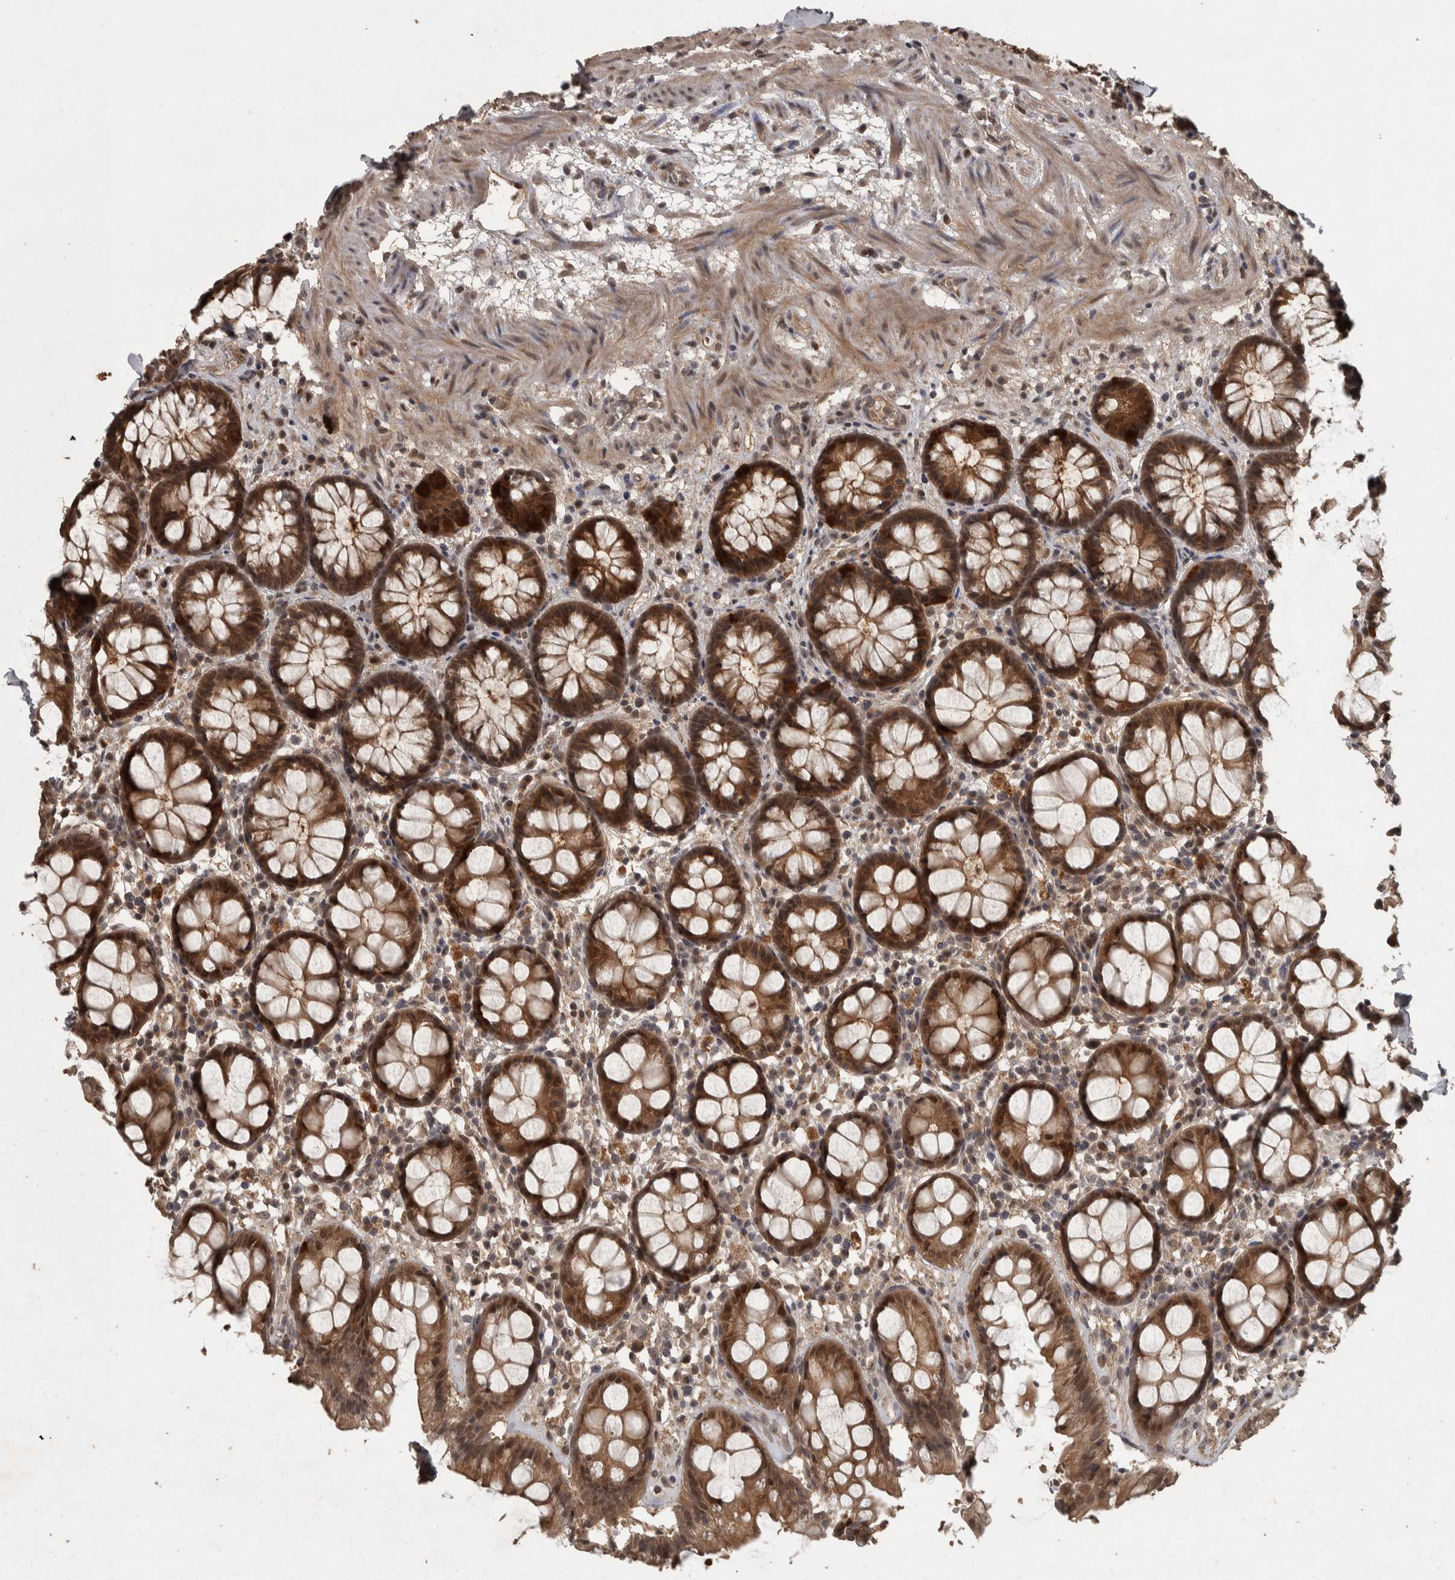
{"staining": {"intensity": "strong", "quantity": ">75%", "location": "cytoplasmic/membranous,nuclear"}, "tissue": "rectum", "cell_type": "Glandular cells", "image_type": "normal", "snomed": [{"axis": "morphology", "description": "Normal tissue, NOS"}, {"axis": "topography", "description": "Rectum"}], "caption": "Protein analysis of normal rectum demonstrates strong cytoplasmic/membranous,nuclear positivity in about >75% of glandular cells.", "gene": "ACO1", "patient": {"sex": "male", "age": 64}}